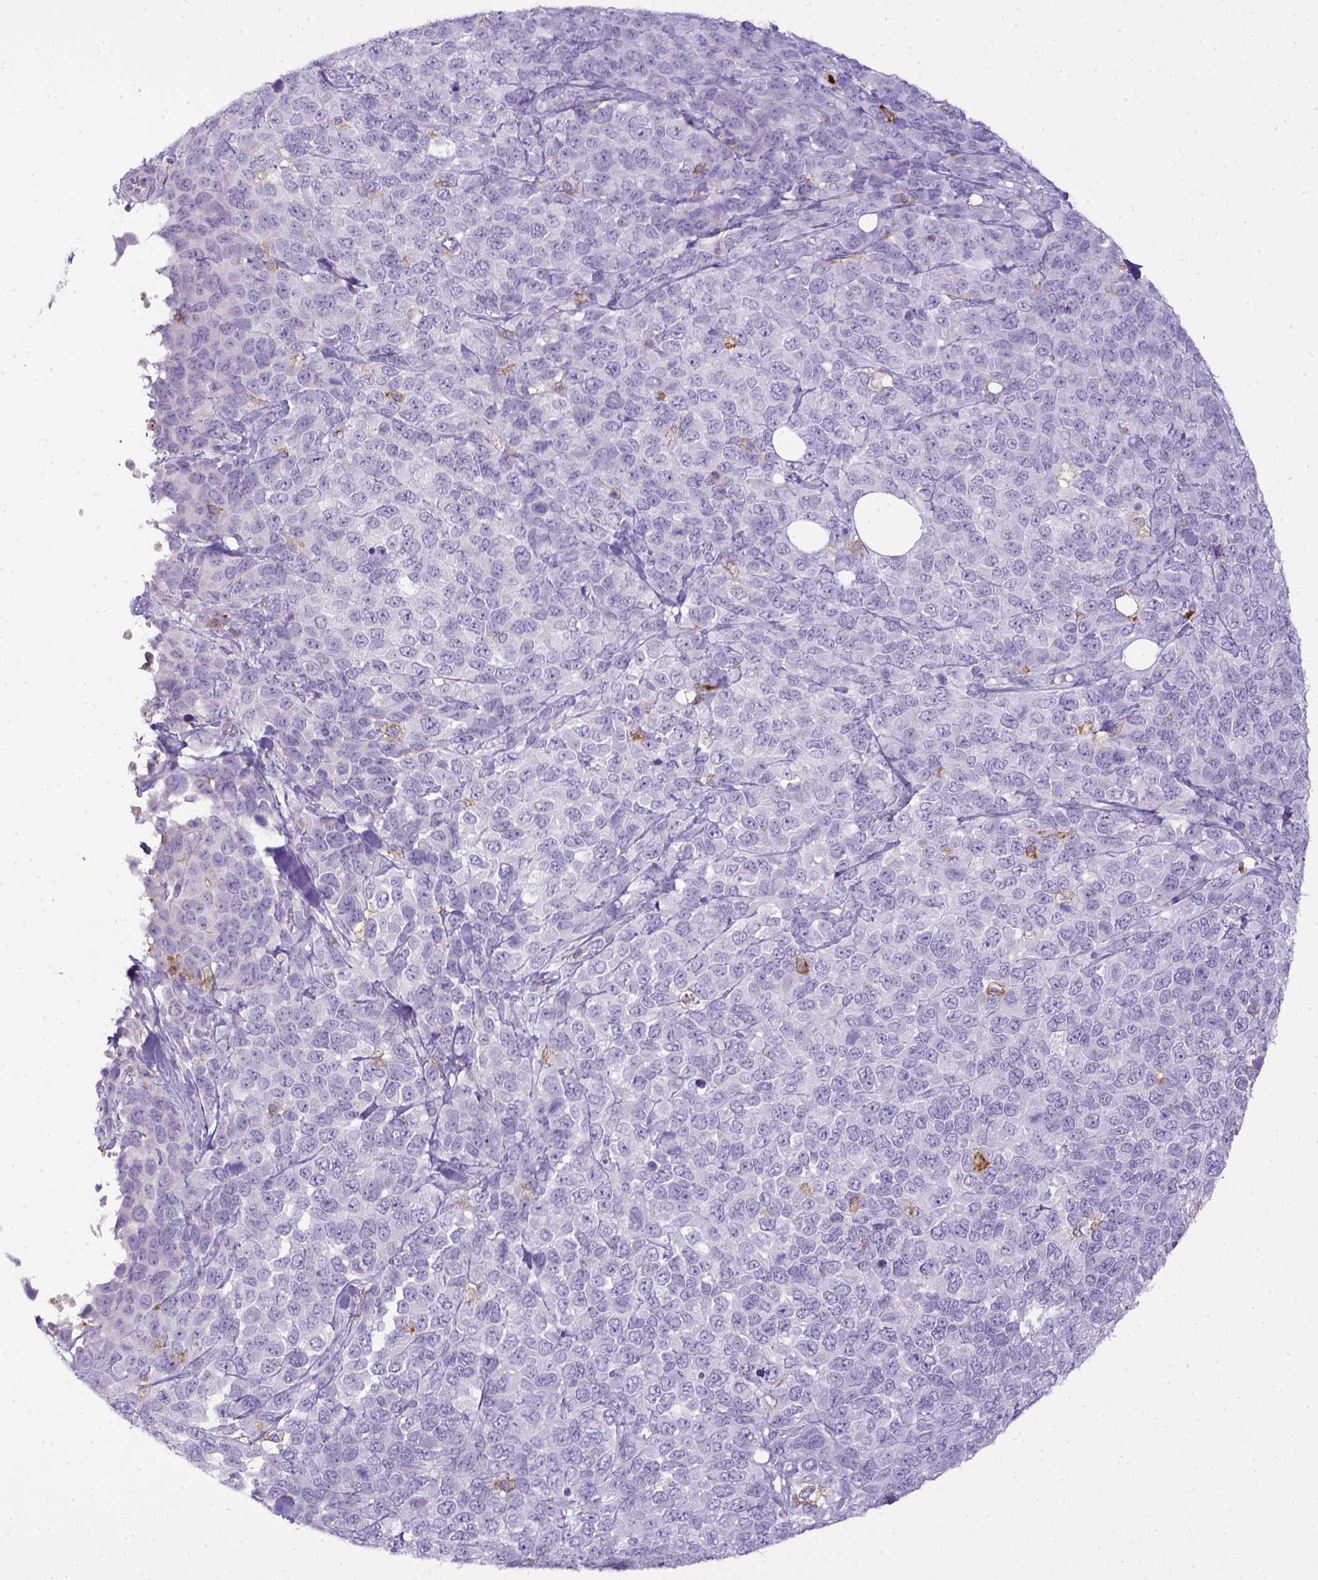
{"staining": {"intensity": "negative", "quantity": "none", "location": "none"}, "tissue": "melanoma", "cell_type": "Tumor cells", "image_type": "cancer", "snomed": [{"axis": "morphology", "description": "Malignant melanoma, Metastatic site"}, {"axis": "topography", "description": "Skin"}], "caption": "Immunohistochemical staining of malignant melanoma (metastatic site) exhibits no significant staining in tumor cells. Brightfield microscopy of IHC stained with DAB (3,3'-diaminobenzidine) (brown) and hematoxylin (blue), captured at high magnification.", "gene": "ITGAM", "patient": {"sex": "male", "age": 84}}